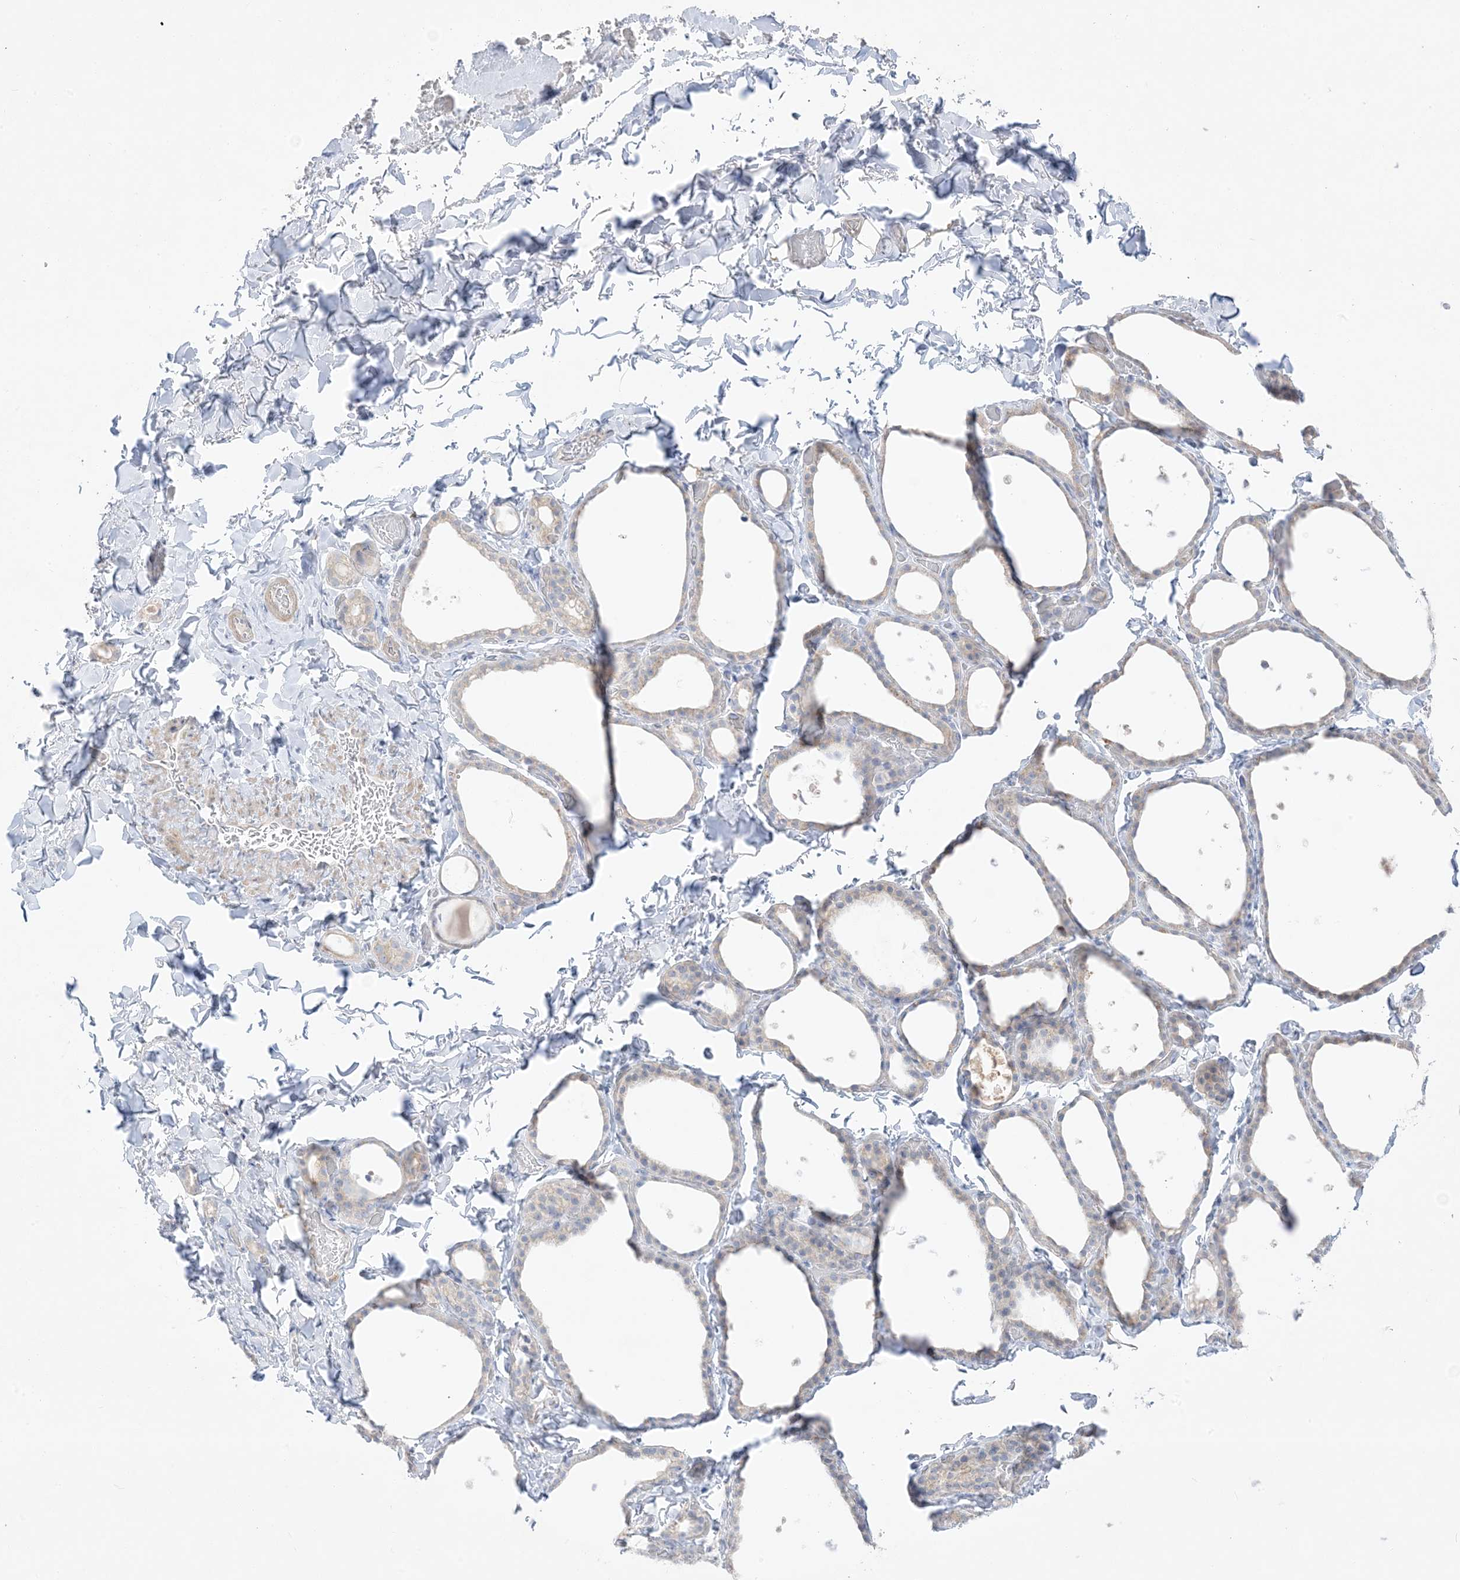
{"staining": {"intensity": "weak", "quantity": "<25%", "location": "cytoplasmic/membranous"}, "tissue": "thyroid gland", "cell_type": "Glandular cells", "image_type": "normal", "snomed": [{"axis": "morphology", "description": "Normal tissue, NOS"}, {"axis": "topography", "description": "Thyroid gland"}], "caption": "Glandular cells are negative for protein expression in benign human thyroid gland. (Stains: DAB immunohistochemistry (IHC) with hematoxylin counter stain, Microscopy: brightfield microscopy at high magnification).", "gene": "FAM184A", "patient": {"sex": "female", "age": 44}}